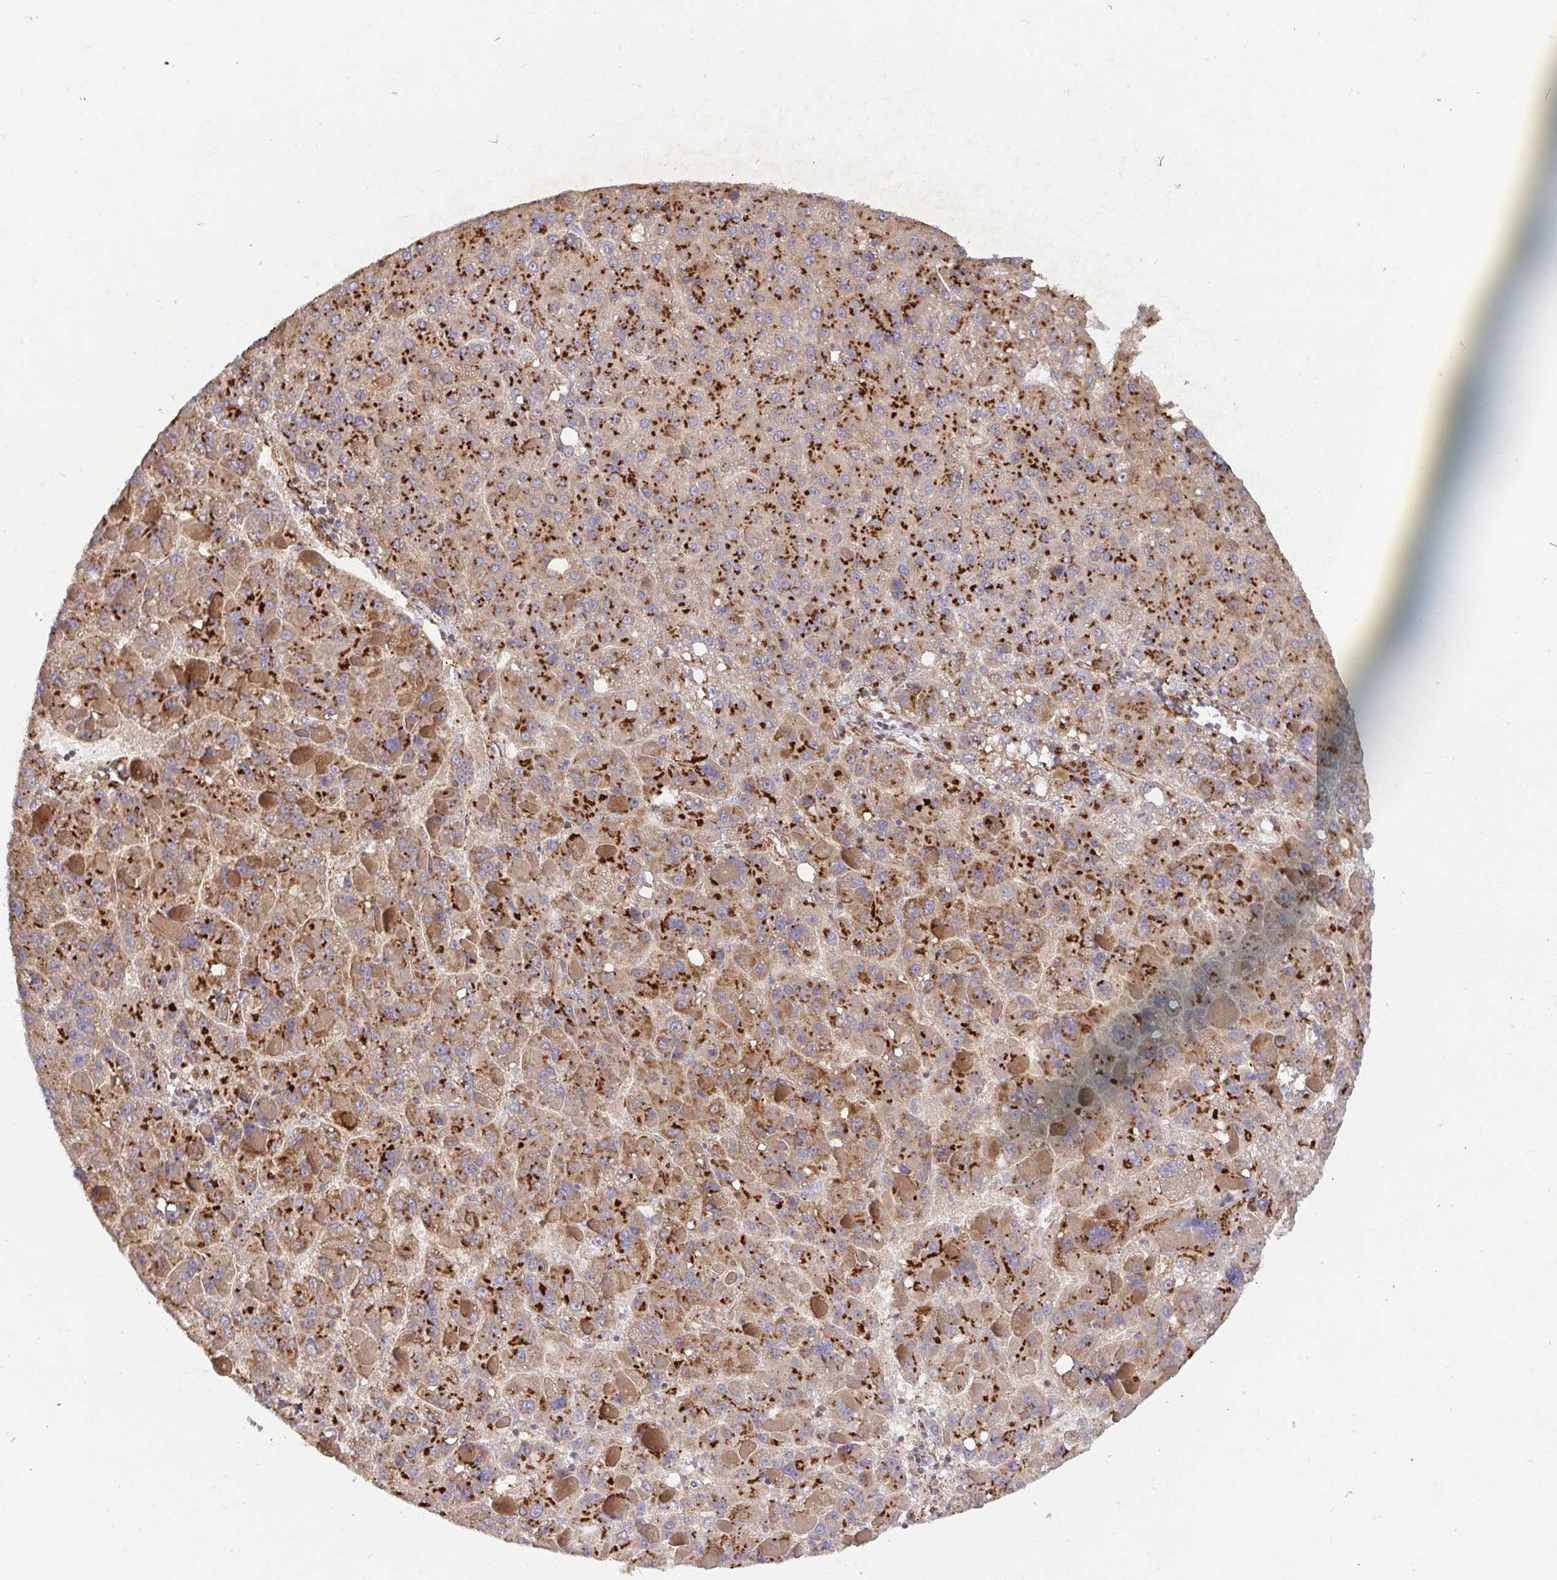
{"staining": {"intensity": "strong", "quantity": ">75%", "location": "cytoplasmic/membranous"}, "tissue": "liver cancer", "cell_type": "Tumor cells", "image_type": "cancer", "snomed": [{"axis": "morphology", "description": "Carcinoma, Hepatocellular, NOS"}, {"axis": "topography", "description": "Liver"}], "caption": "A photomicrograph of hepatocellular carcinoma (liver) stained for a protein shows strong cytoplasmic/membranous brown staining in tumor cells. The protein of interest is shown in brown color, while the nuclei are stained blue.", "gene": "TM9SF4", "patient": {"sex": "female", "age": 82}}